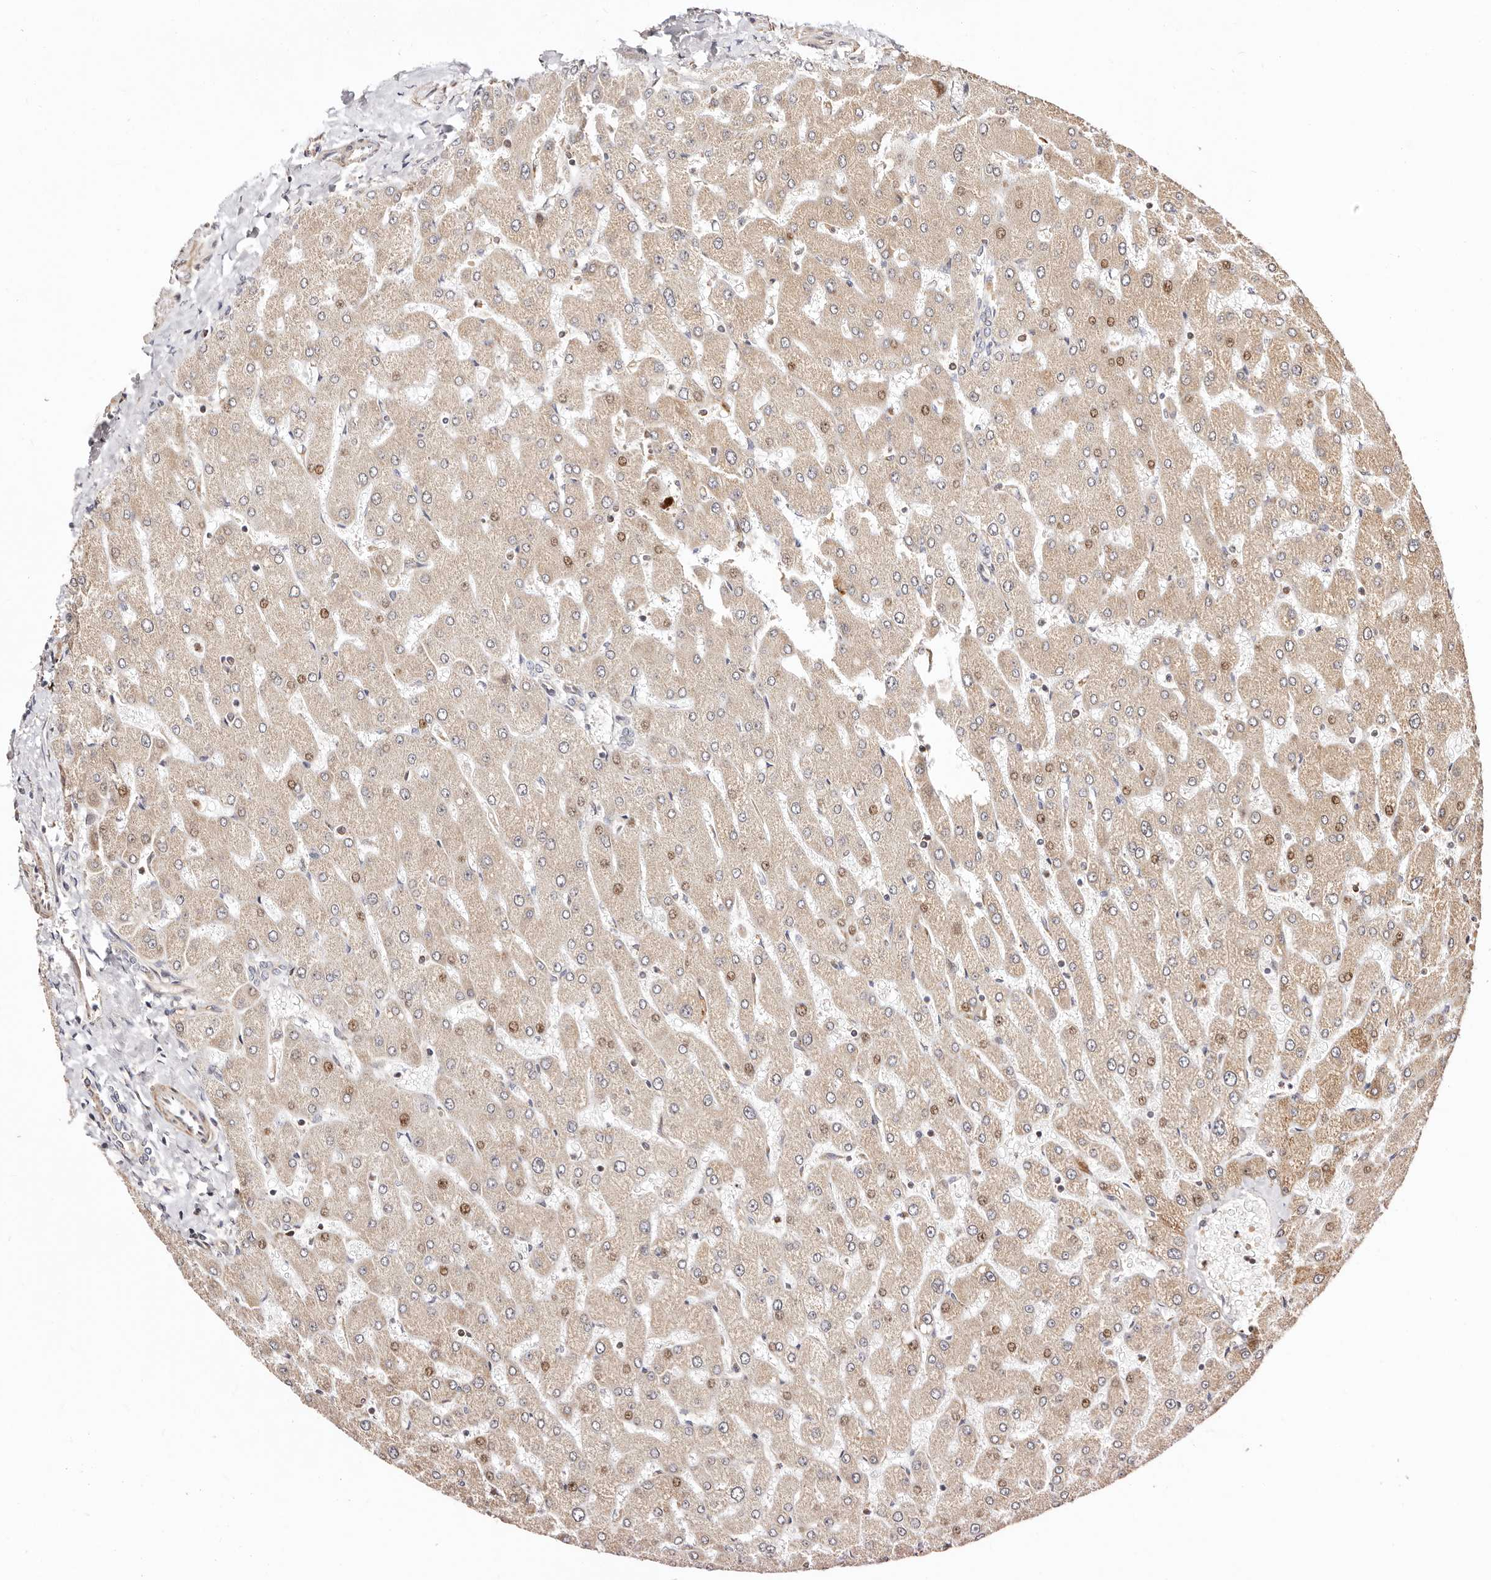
{"staining": {"intensity": "weak", "quantity": "25%-75%", "location": "cytoplasmic/membranous"}, "tissue": "liver", "cell_type": "Cholangiocytes", "image_type": "normal", "snomed": [{"axis": "morphology", "description": "Normal tissue, NOS"}, {"axis": "topography", "description": "Liver"}], "caption": "DAB (3,3'-diaminobenzidine) immunohistochemical staining of benign liver shows weak cytoplasmic/membranous protein positivity in approximately 25%-75% of cholangiocytes.", "gene": "MAPK1", "patient": {"sex": "male", "age": 55}}